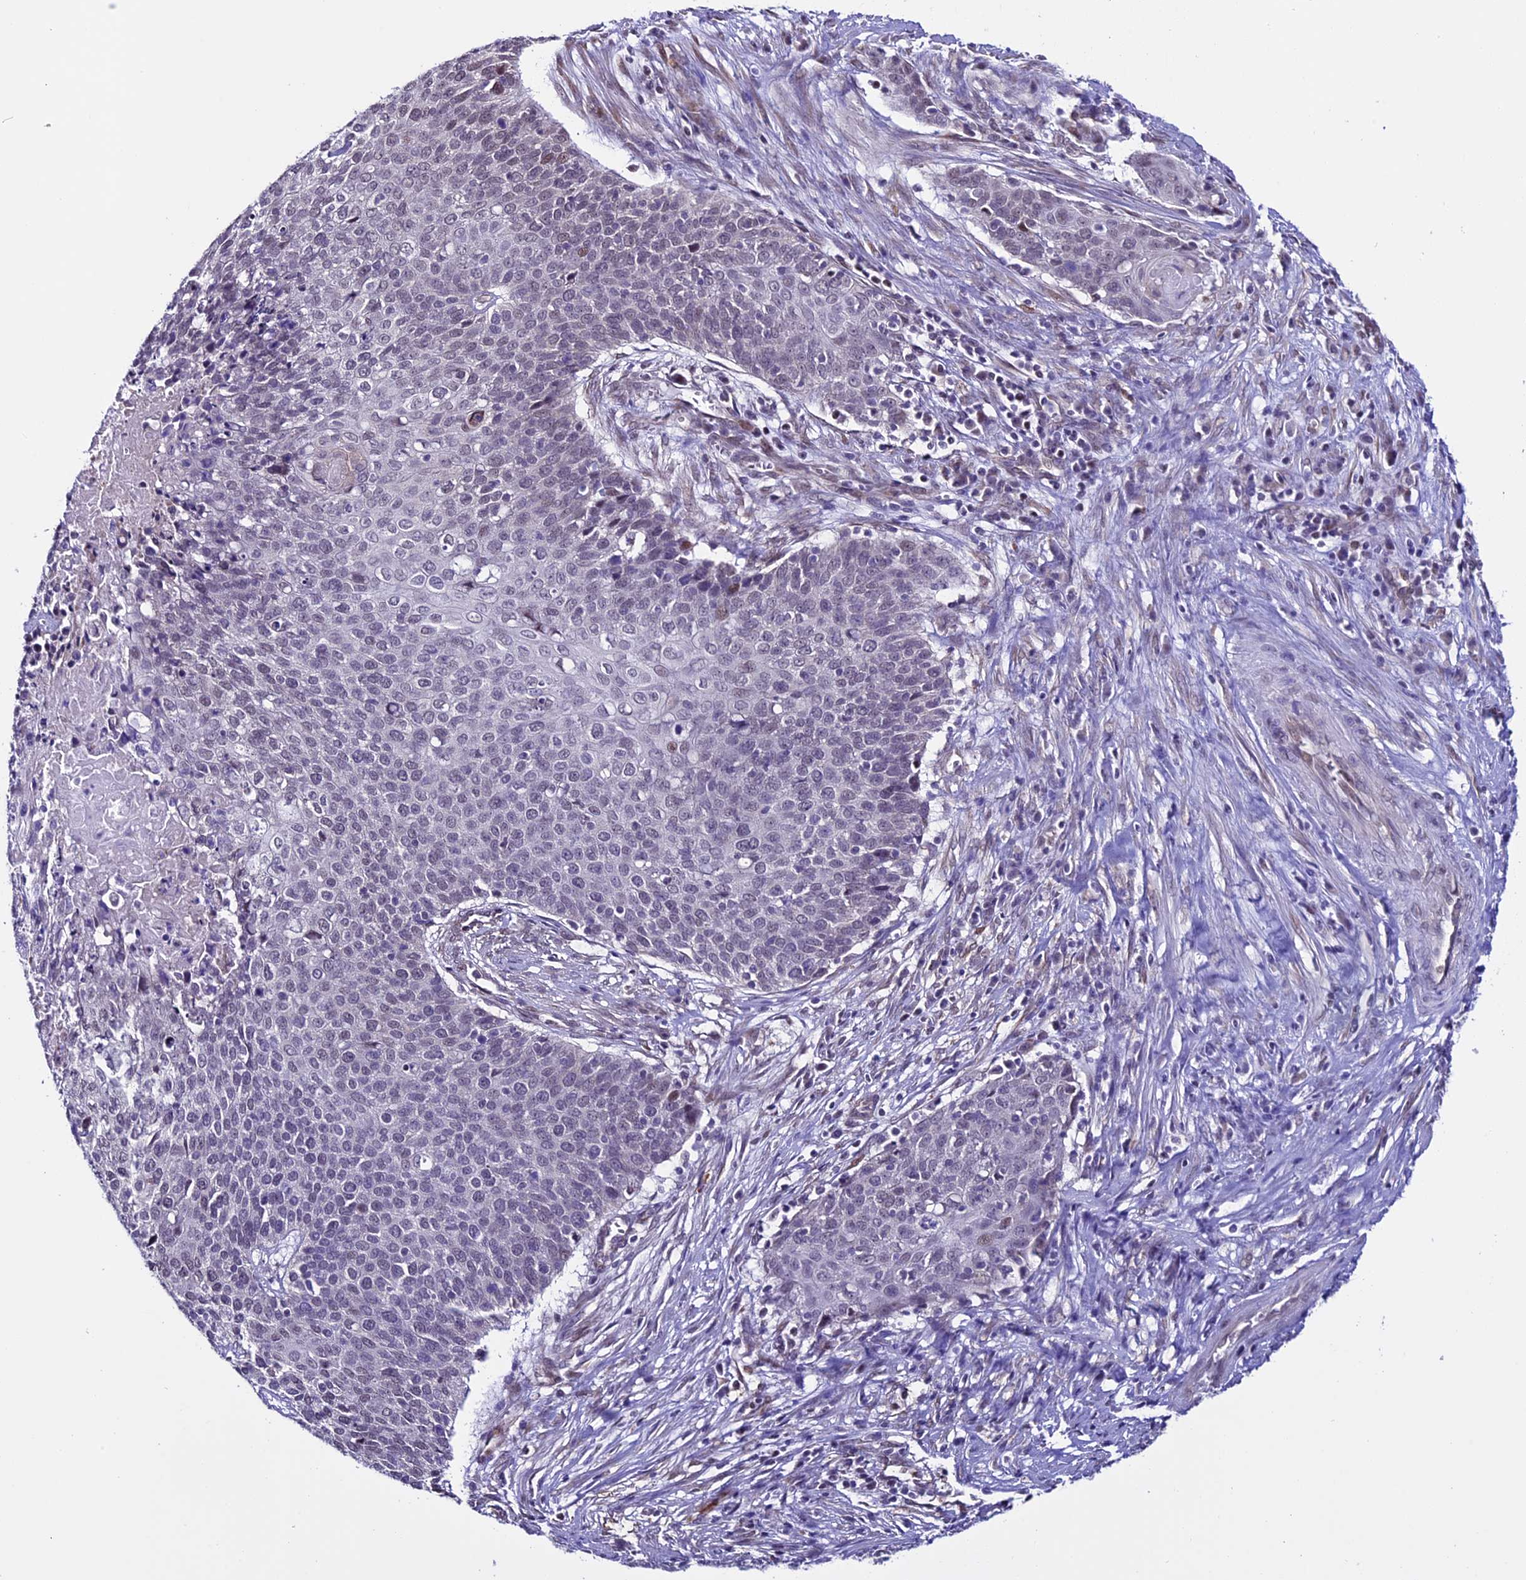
{"staining": {"intensity": "negative", "quantity": "none", "location": "none"}, "tissue": "cervical cancer", "cell_type": "Tumor cells", "image_type": "cancer", "snomed": [{"axis": "morphology", "description": "Squamous cell carcinoma, NOS"}, {"axis": "topography", "description": "Cervix"}], "caption": "Tumor cells are negative for protein expression in human cervical squamous cell carcinoma.", "gene": "TMEM171", "patient": {"sex": "female", "age": 39}}